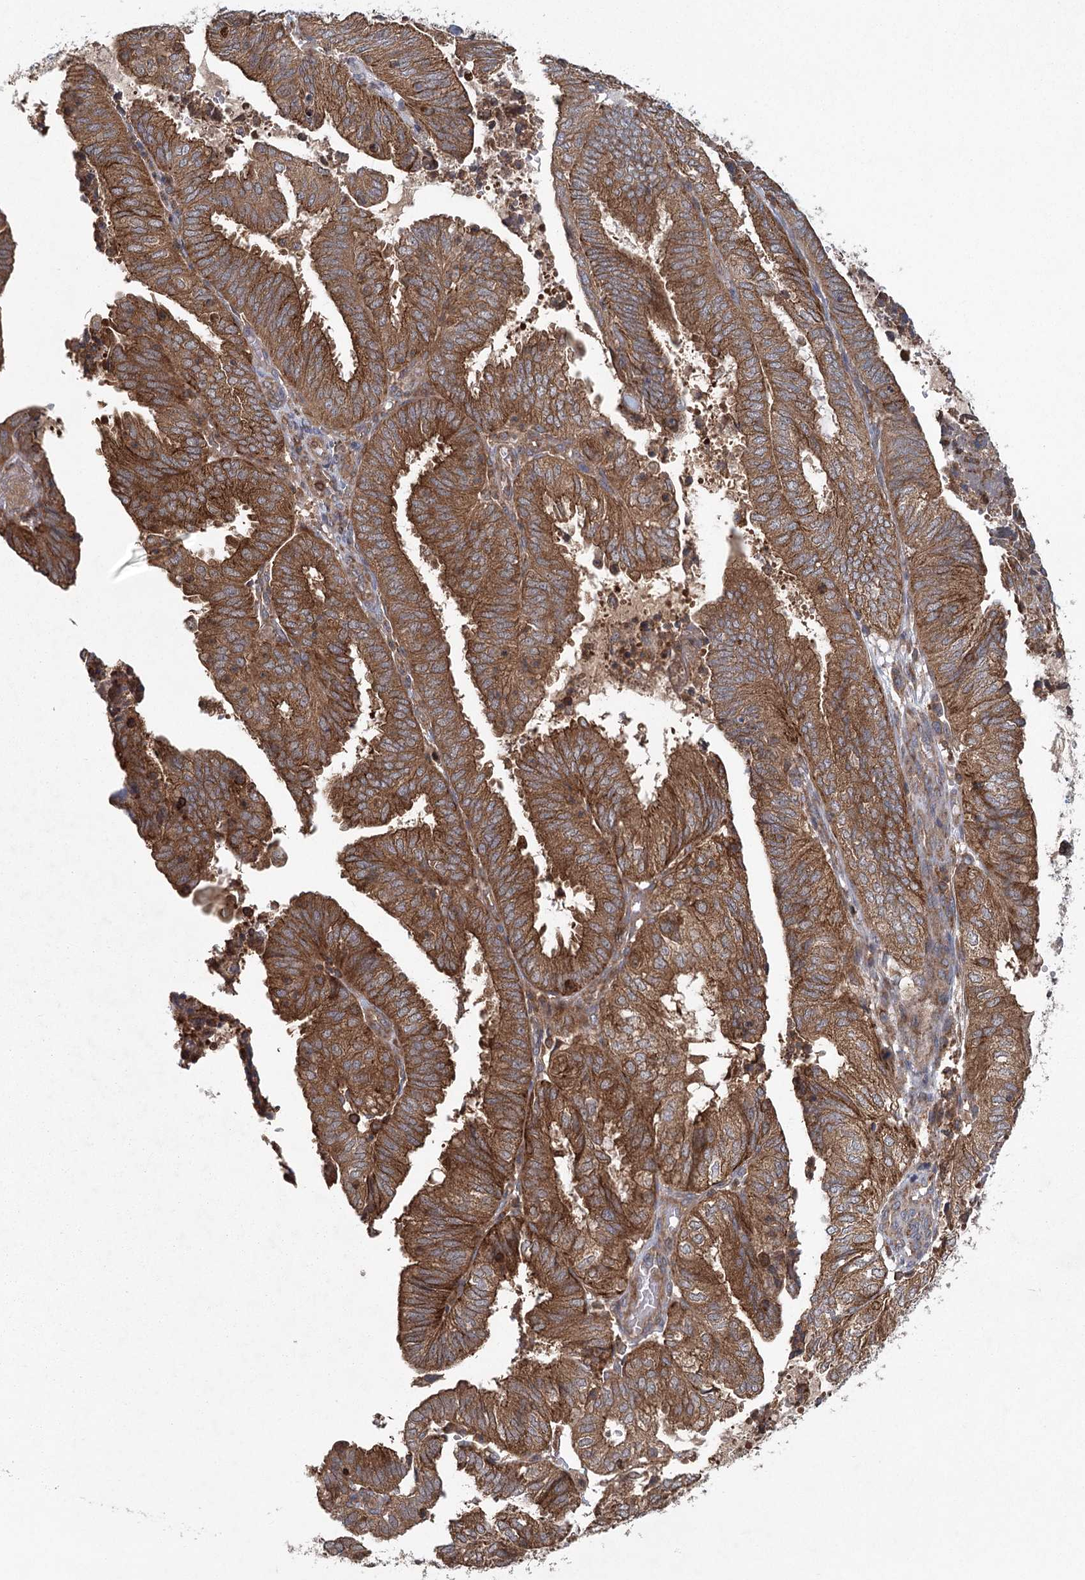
{"staining": {"intensity": "strong", "quantity": ">75%", "location": "cytoplasmic/membranous"}, "tissue": "endometrial cancer", "cell_type": "Tumor cells", "image_type": "cancer", "snomed": [{"axis": "morphology", "description": "Adenocarcinoma, NOS"}, {"axis": "topography", "description": "Uterus"}], "caption": "Approximately >75% of tumor cells in human endometrial cancer exhibit strong cytoplasmic/membranous protein staining as visualized by brown immunohistochemical staining.", "gene": "PLEKHA7", "patient": {"sex": "female", "age": 60}}